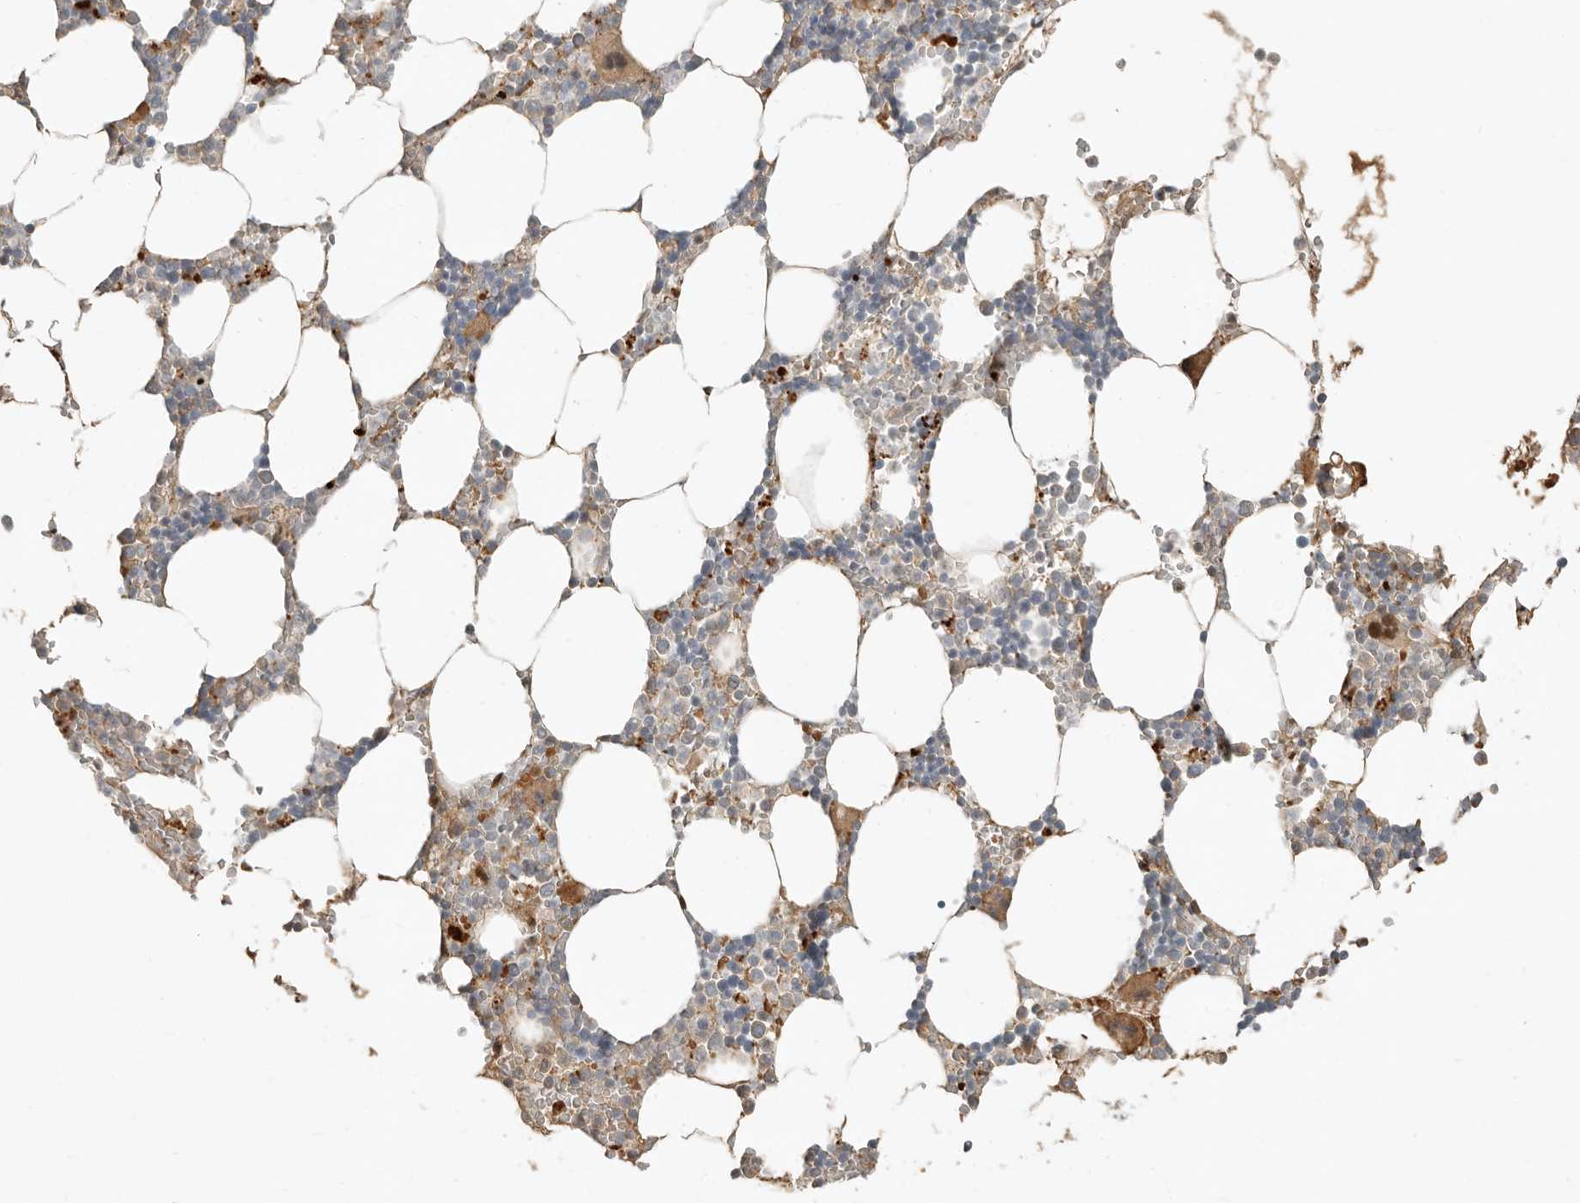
{"staining": {"intensity": "moderate", "quantity": "<25%", "location": "cytoplasmic/membranous"}, "tissue": "bone marrow", "cell_type": "Hematopoietic cells", "image_type": "normal", "snomed": [{"axis": "morphology", "description": "Normal tissue, NOS"}, {"axis": "topography", "description": "Bone marrow"}], "caption": "Moderate cytoplasmic/membranous staining is seen in approximately <25% of hematopoietic cells in benign bone marrow.", "gene": "KLHL38", "patient": {"sex": "male", "age": 70}}